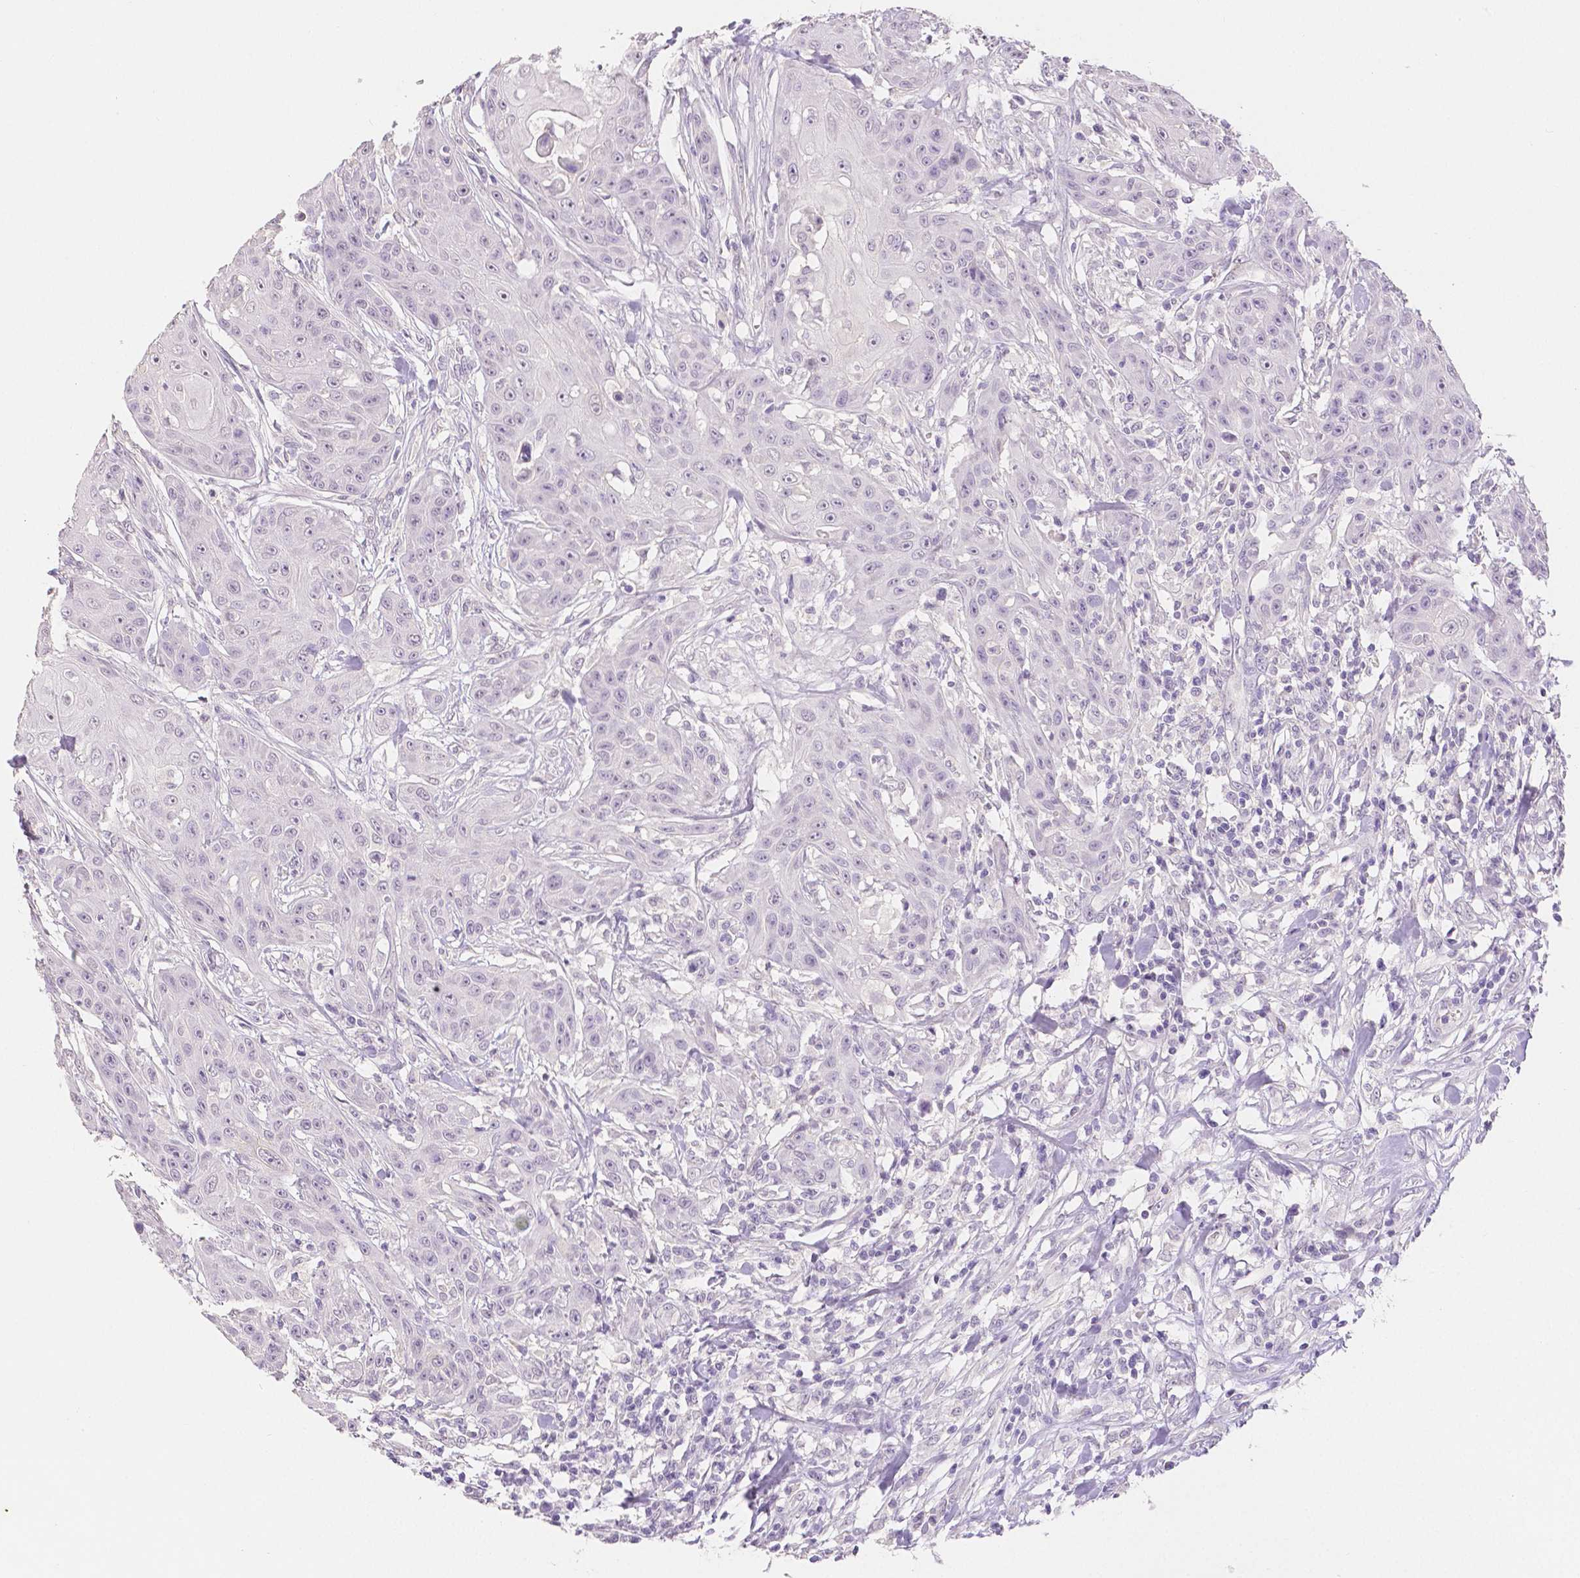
{"staining": {"intensity": "negative", "quantity": "none", "location": "none"}, "tissue": "head and neck cancer", "cell_type": "Tumor cells", "image_type": "cancer", "snomed": [{"axis": "morphology", "description": "Squamous cell carcinoma, NOS"}, {"axis": "topography", "description": "Oral tissue"}, {"axis": "topography", "description": "Head-Neck"}], "caption": "Image shows no protein expression in tumor cells of head and neck cancer tissue. The staining is performed using DAB (3,3'-diaminobenzidine) brown chromogen with nuclei counter-stained in using hematoxylin.", "gene": "OCLN", "patient": {"sex": "female", "age": 55}}